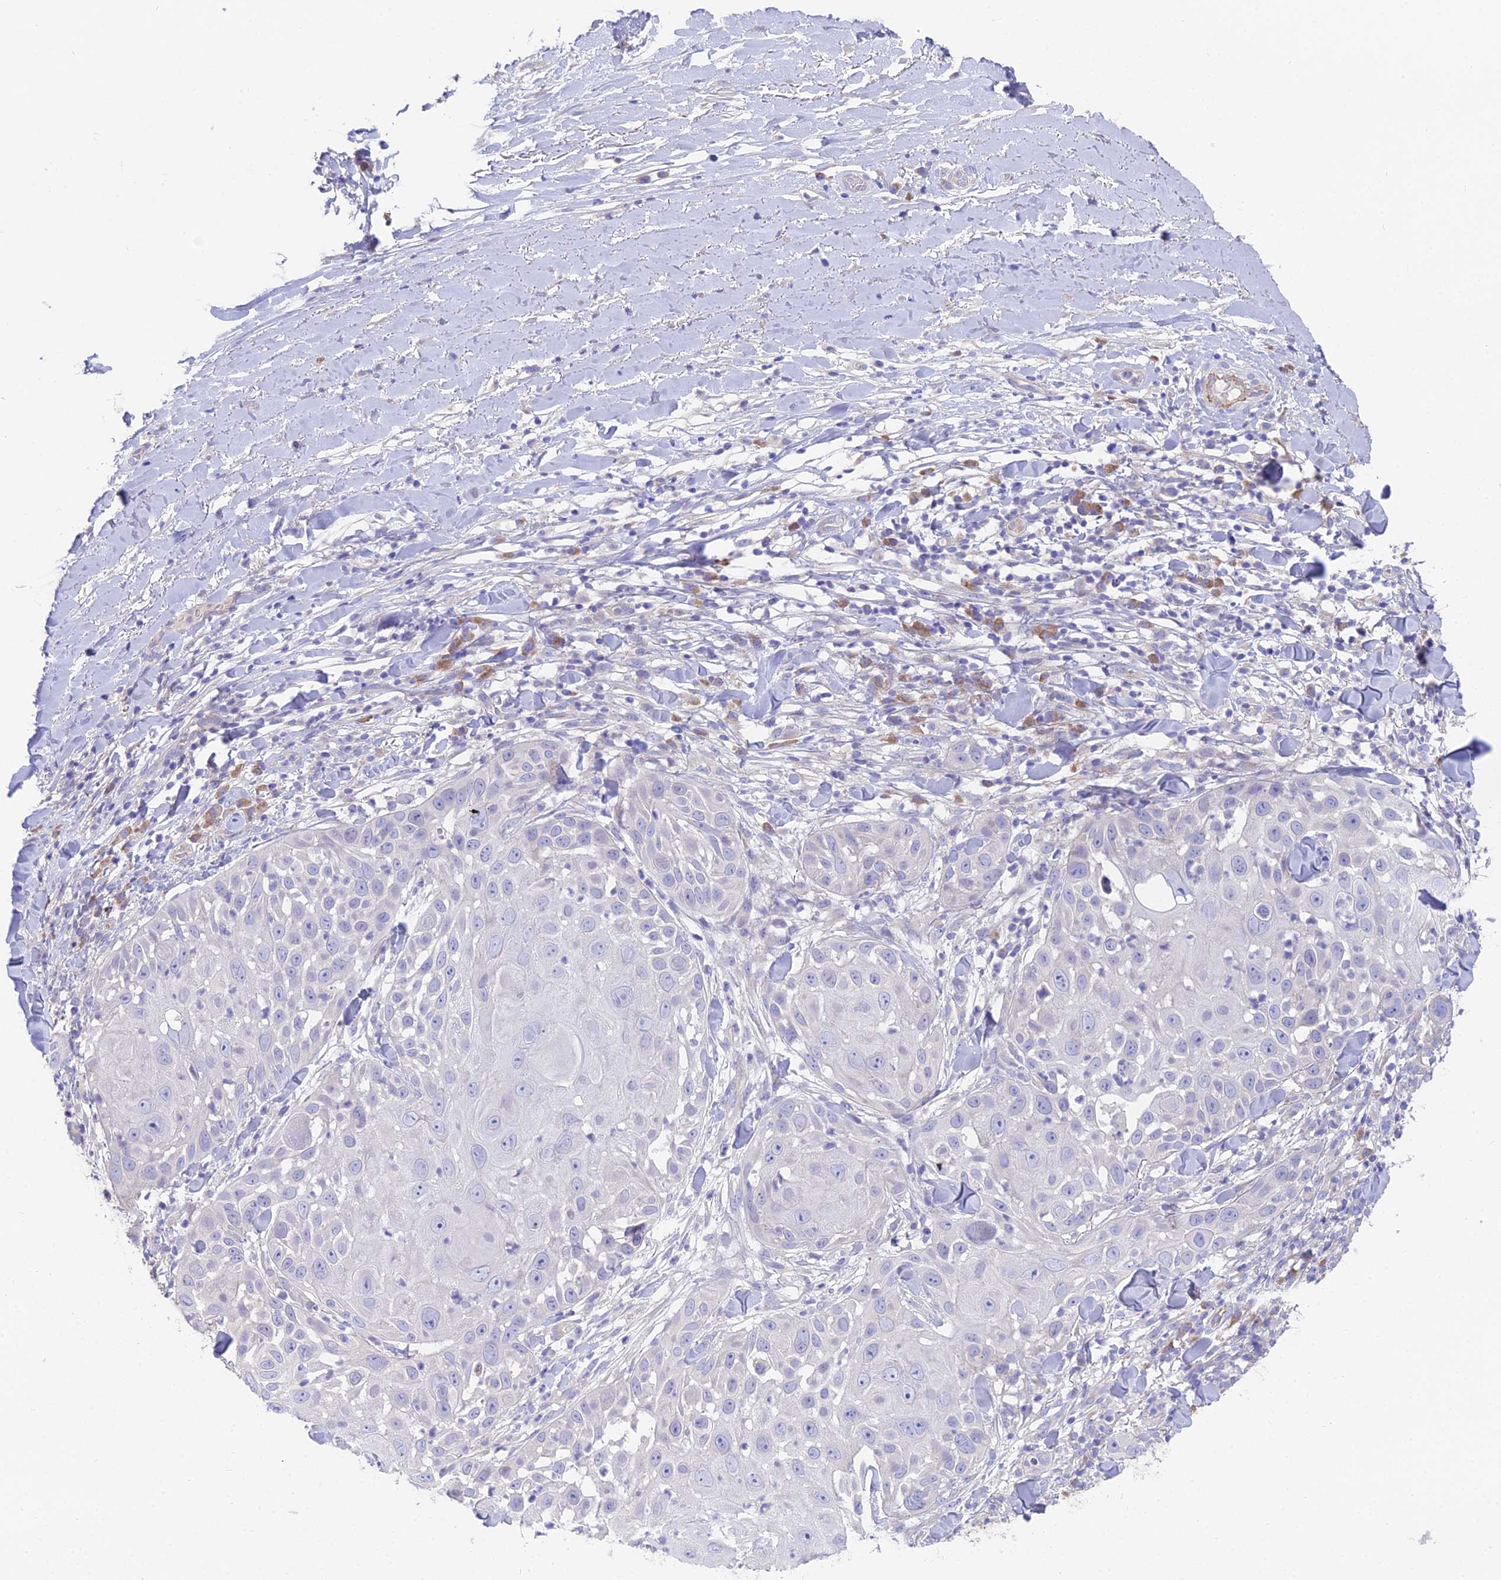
{"staining": {"intensity": "negative", "quantity": "none", "location": "none"}, "tissue": "skin cancer", "cell_type": "Tumor cells", "image_type": "cancer", "snomed": [{"axis": "morphology", "description": "Squamous cell carcinoma, NOS"}, {"axis": "topography", "description": "Skin"}], "caption": "Image shows no significant protein expression in tumor cells of skin squamous cell carcinoma.", "gene": "FAM168B", "patient": {"sex": "female", "age": 44}}